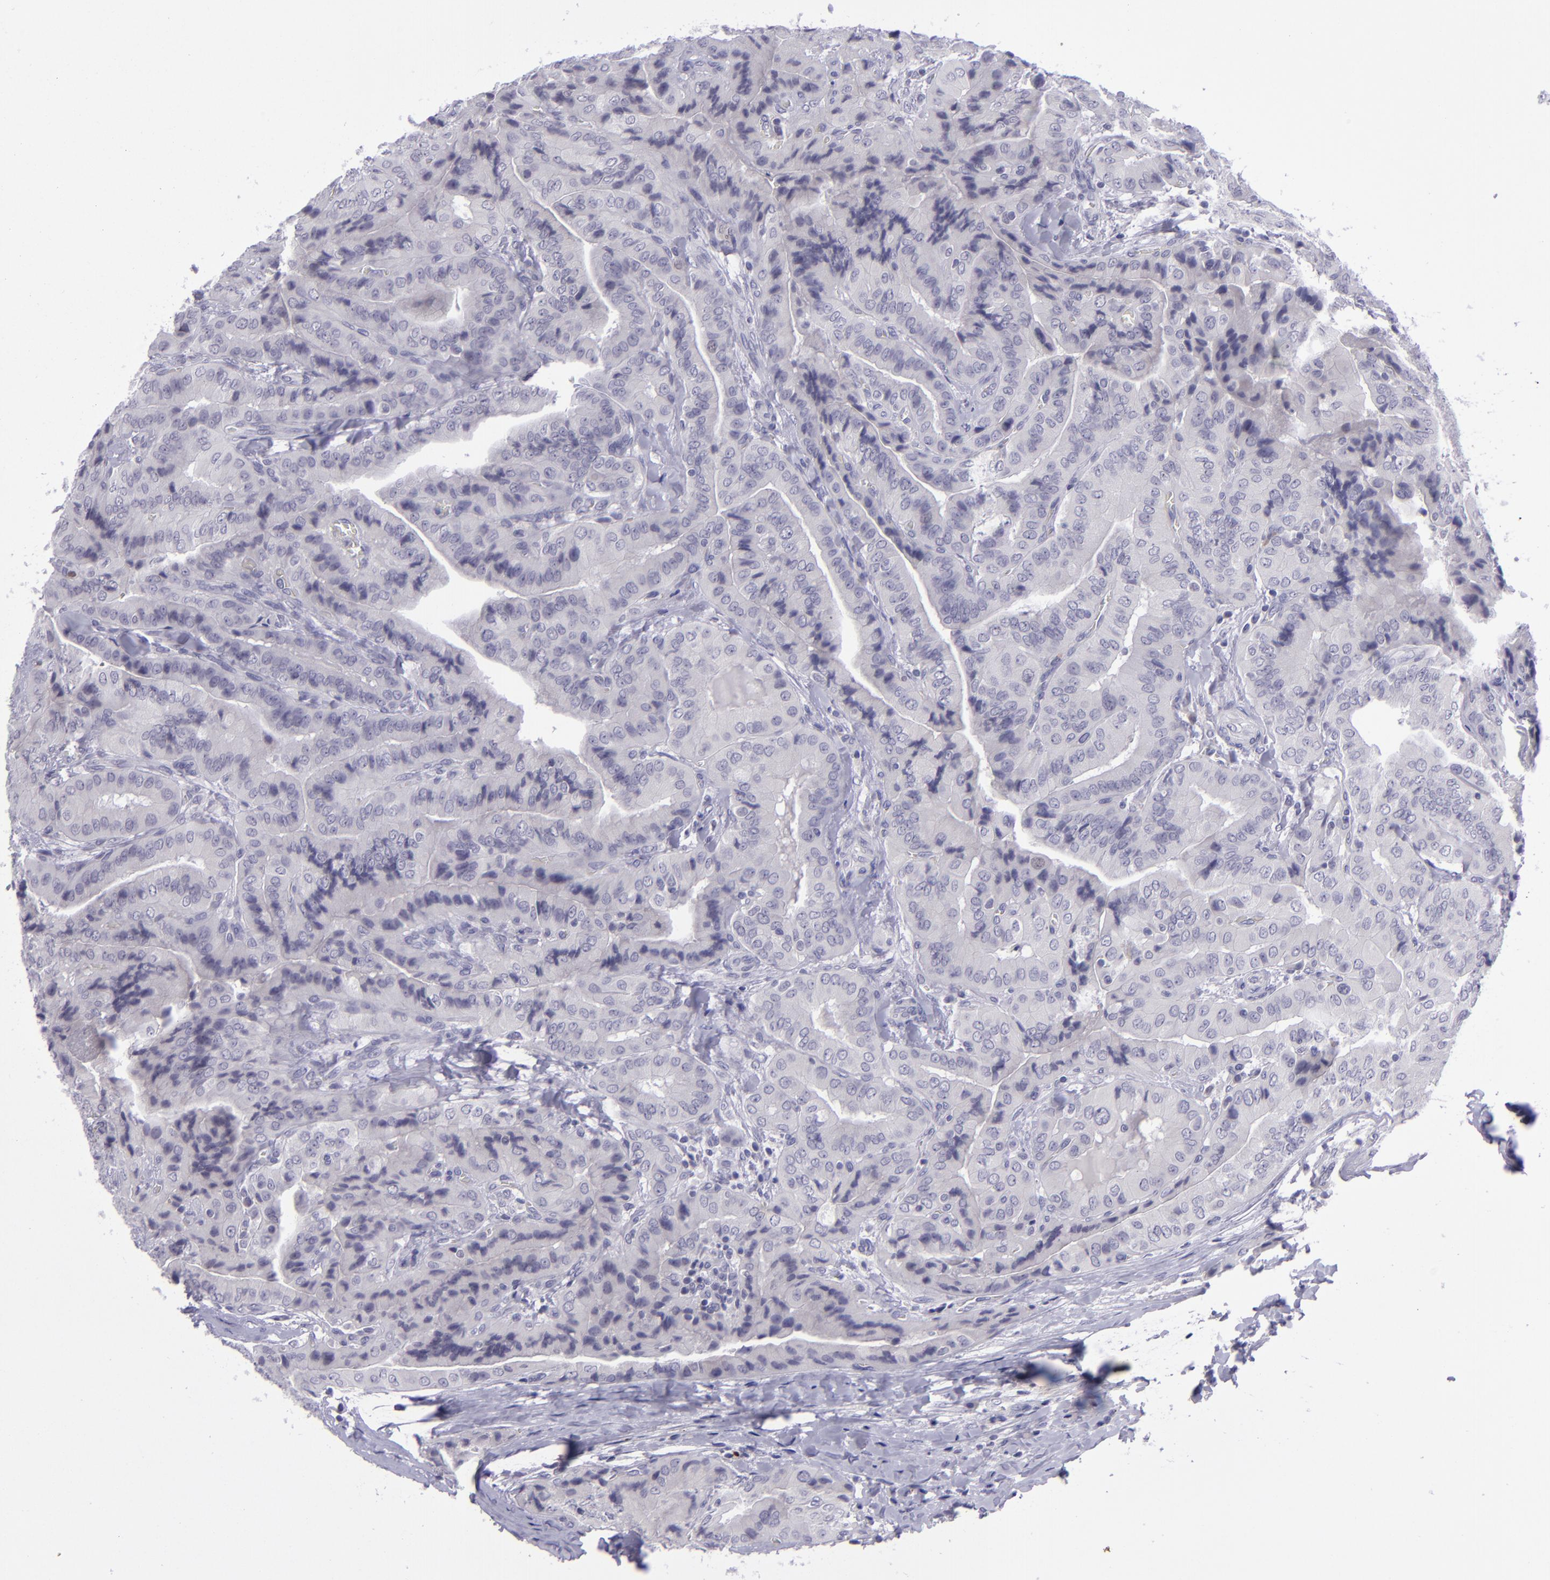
{"staining": {"intensity": "negative", "quantity": "none", "location": "none"}, "tissue": "thyroid cancer", "cell_type": "Tumor cells", "image_type": "cancer", "snomed": [{"axis": "morphology", "description": "Papillary adenocarcinoma, NOS"}, {"axis": "topography", "description": "Thyroid gland"}], "caption": "Papillary adenocarcinoma (thyroid) stained for a protein using IHC exhibits no expression tumor cells.", "gene": "POU2F2", "patient": {"sex": "female", "age": 71}}